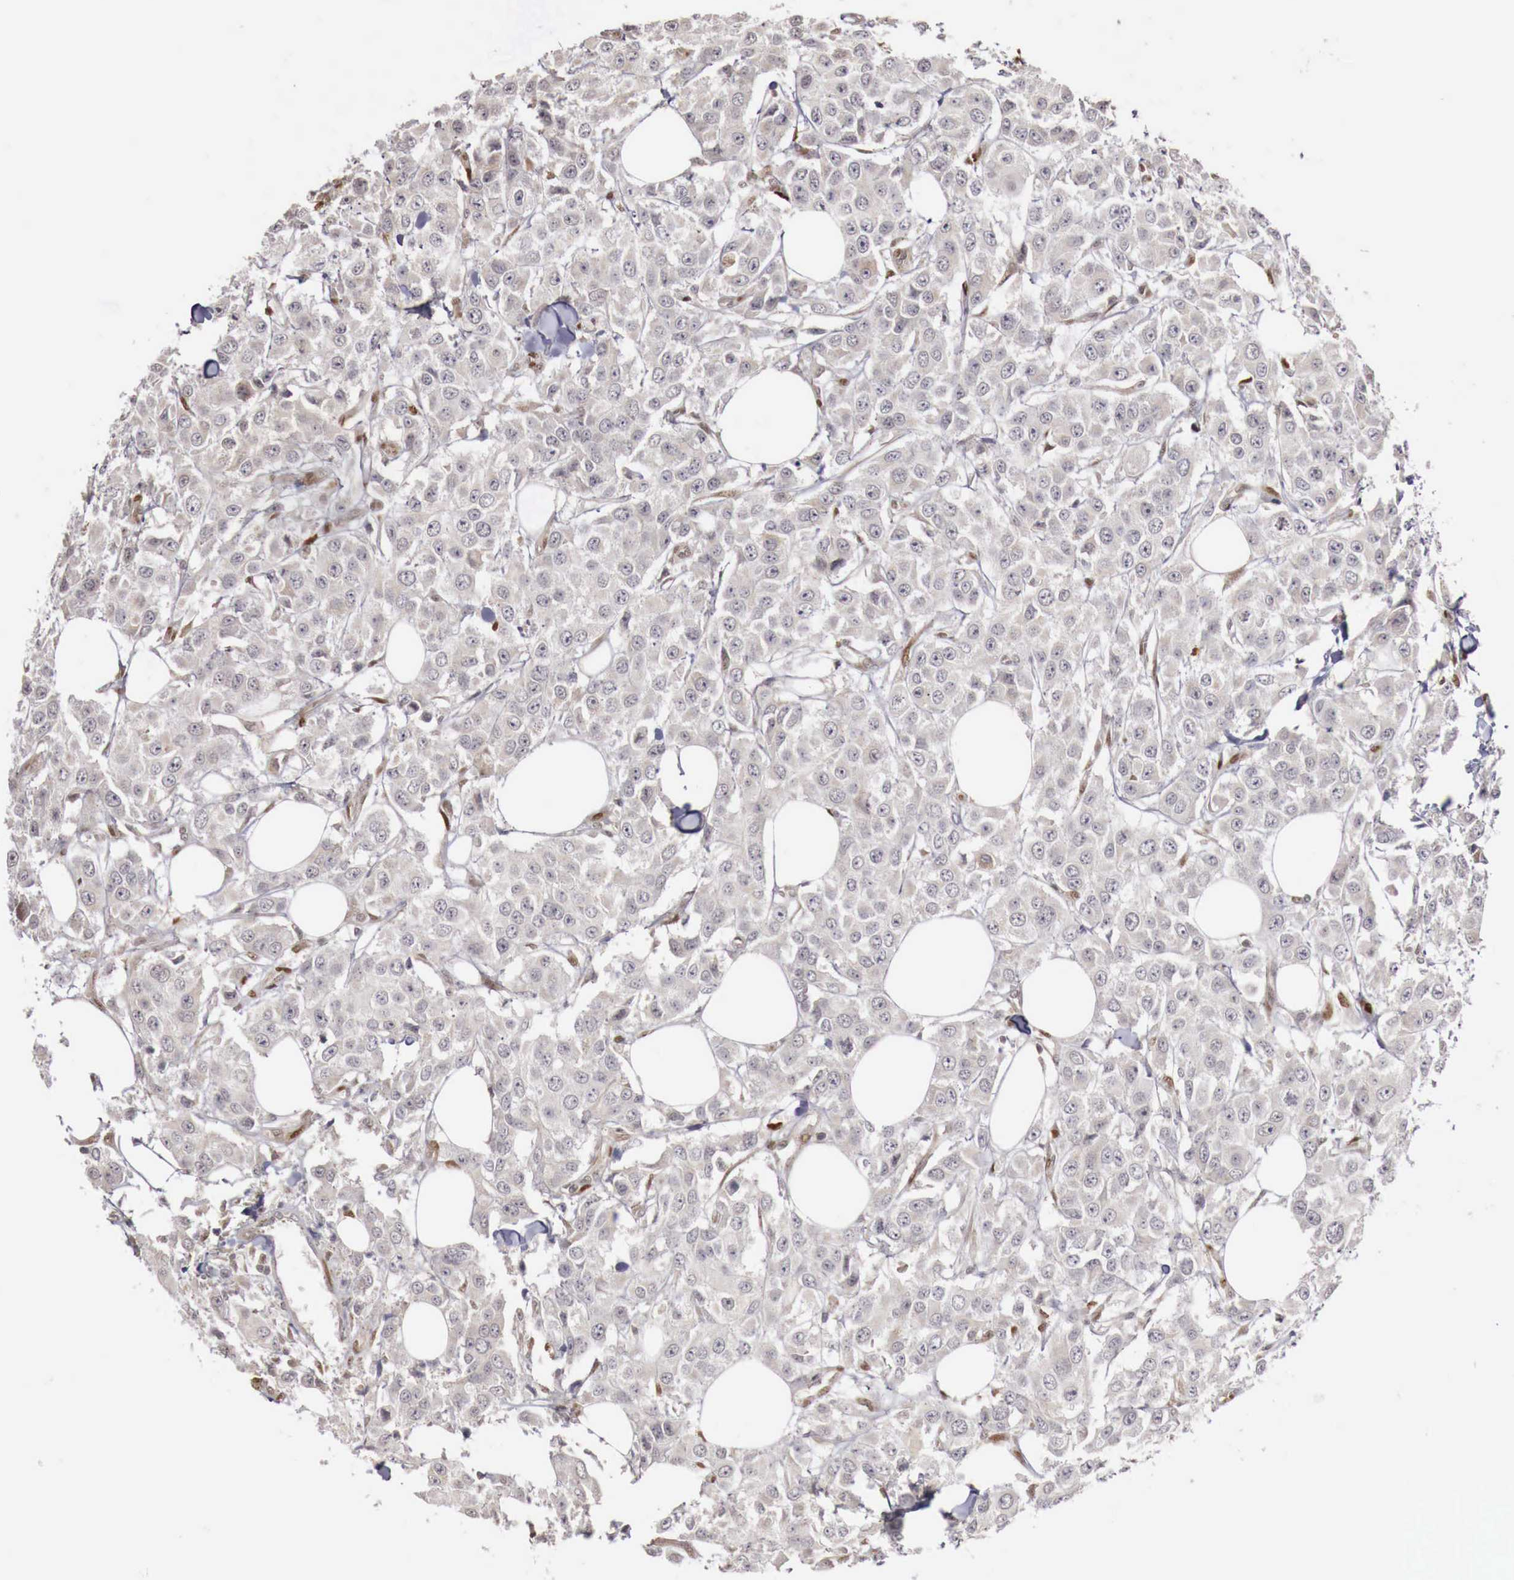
{"staining": {"intensity": "negative", "quantity": "none", "location": "none"}, "tissue": "breast cancer", "cell_type": "Tumor cells", "image_type": "cancer", "snomed": [{"axis": "morphology", "description": "Duct carcinoma"}, {"axis": "topography", "description": "Breast"}], "caption": "The immunohistochemistry (IHC) micrograph has no significant staining in tumor cells of breast cancer (infiltrating ductal carcinoma) tissue.", "gene": "KHDRBS2", "patient": {"sex": "female", "age": 58}}